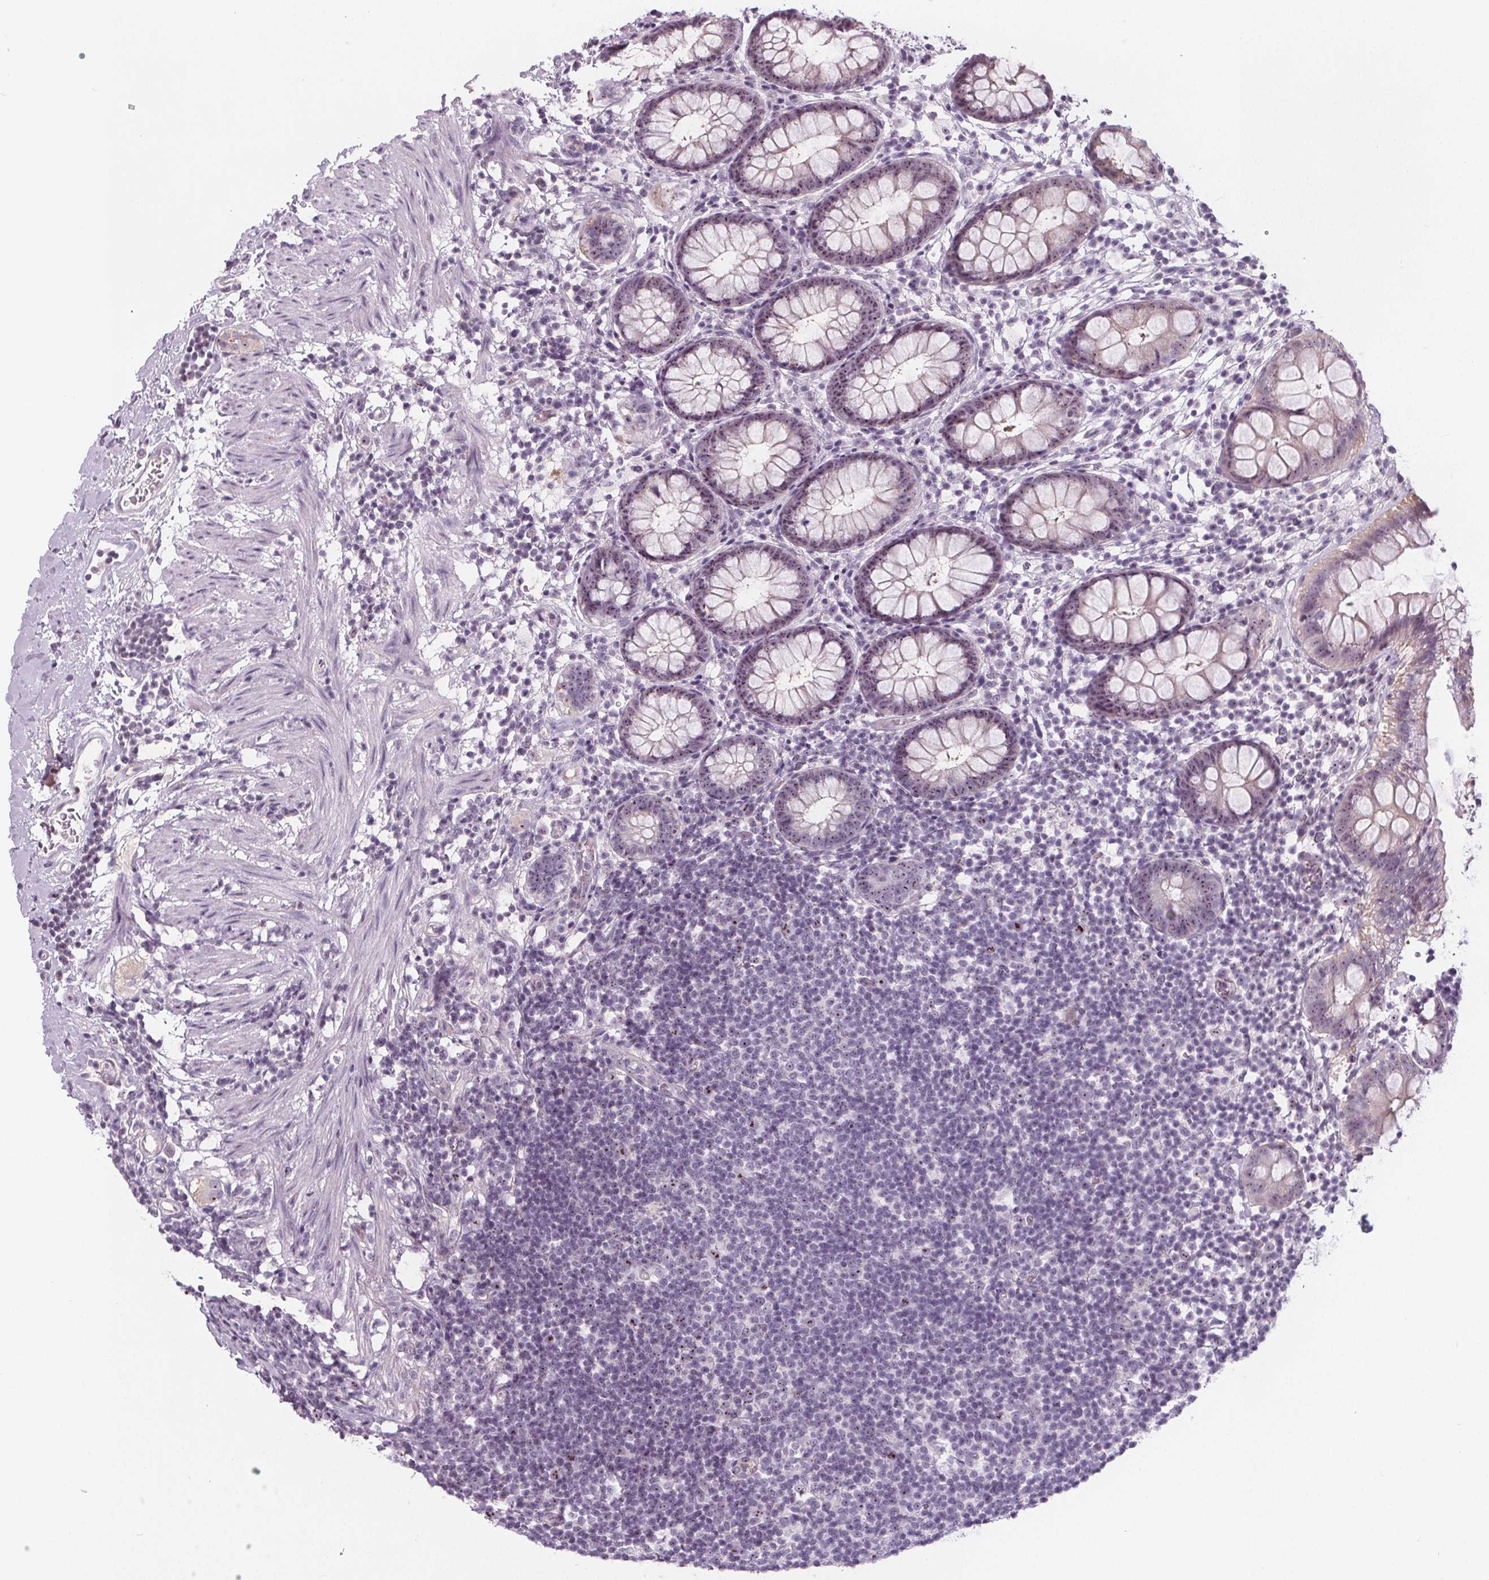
{"staining": {"intensity": "weak", "quantity": "25%-75%", "location": "cytoplasmic/membranous,nuclear"}, "tissue": "rectum", "cell_type": "Glandular cells", "image_type": "normal", "snomed": [{"axis": "morphology", "description": "Normal tissue, NOS"}, {"axis": "topography", "description": "Rectum"}], "caption": "Protein staining by immunohistochemistry (IHC) shows weak cytoplasmic/membranous,nuclear expression in about 25%-75% of glandular cells in normal rectum.", "gene": "NOLC1", "patient": {"sex": "female", "age": 62}}